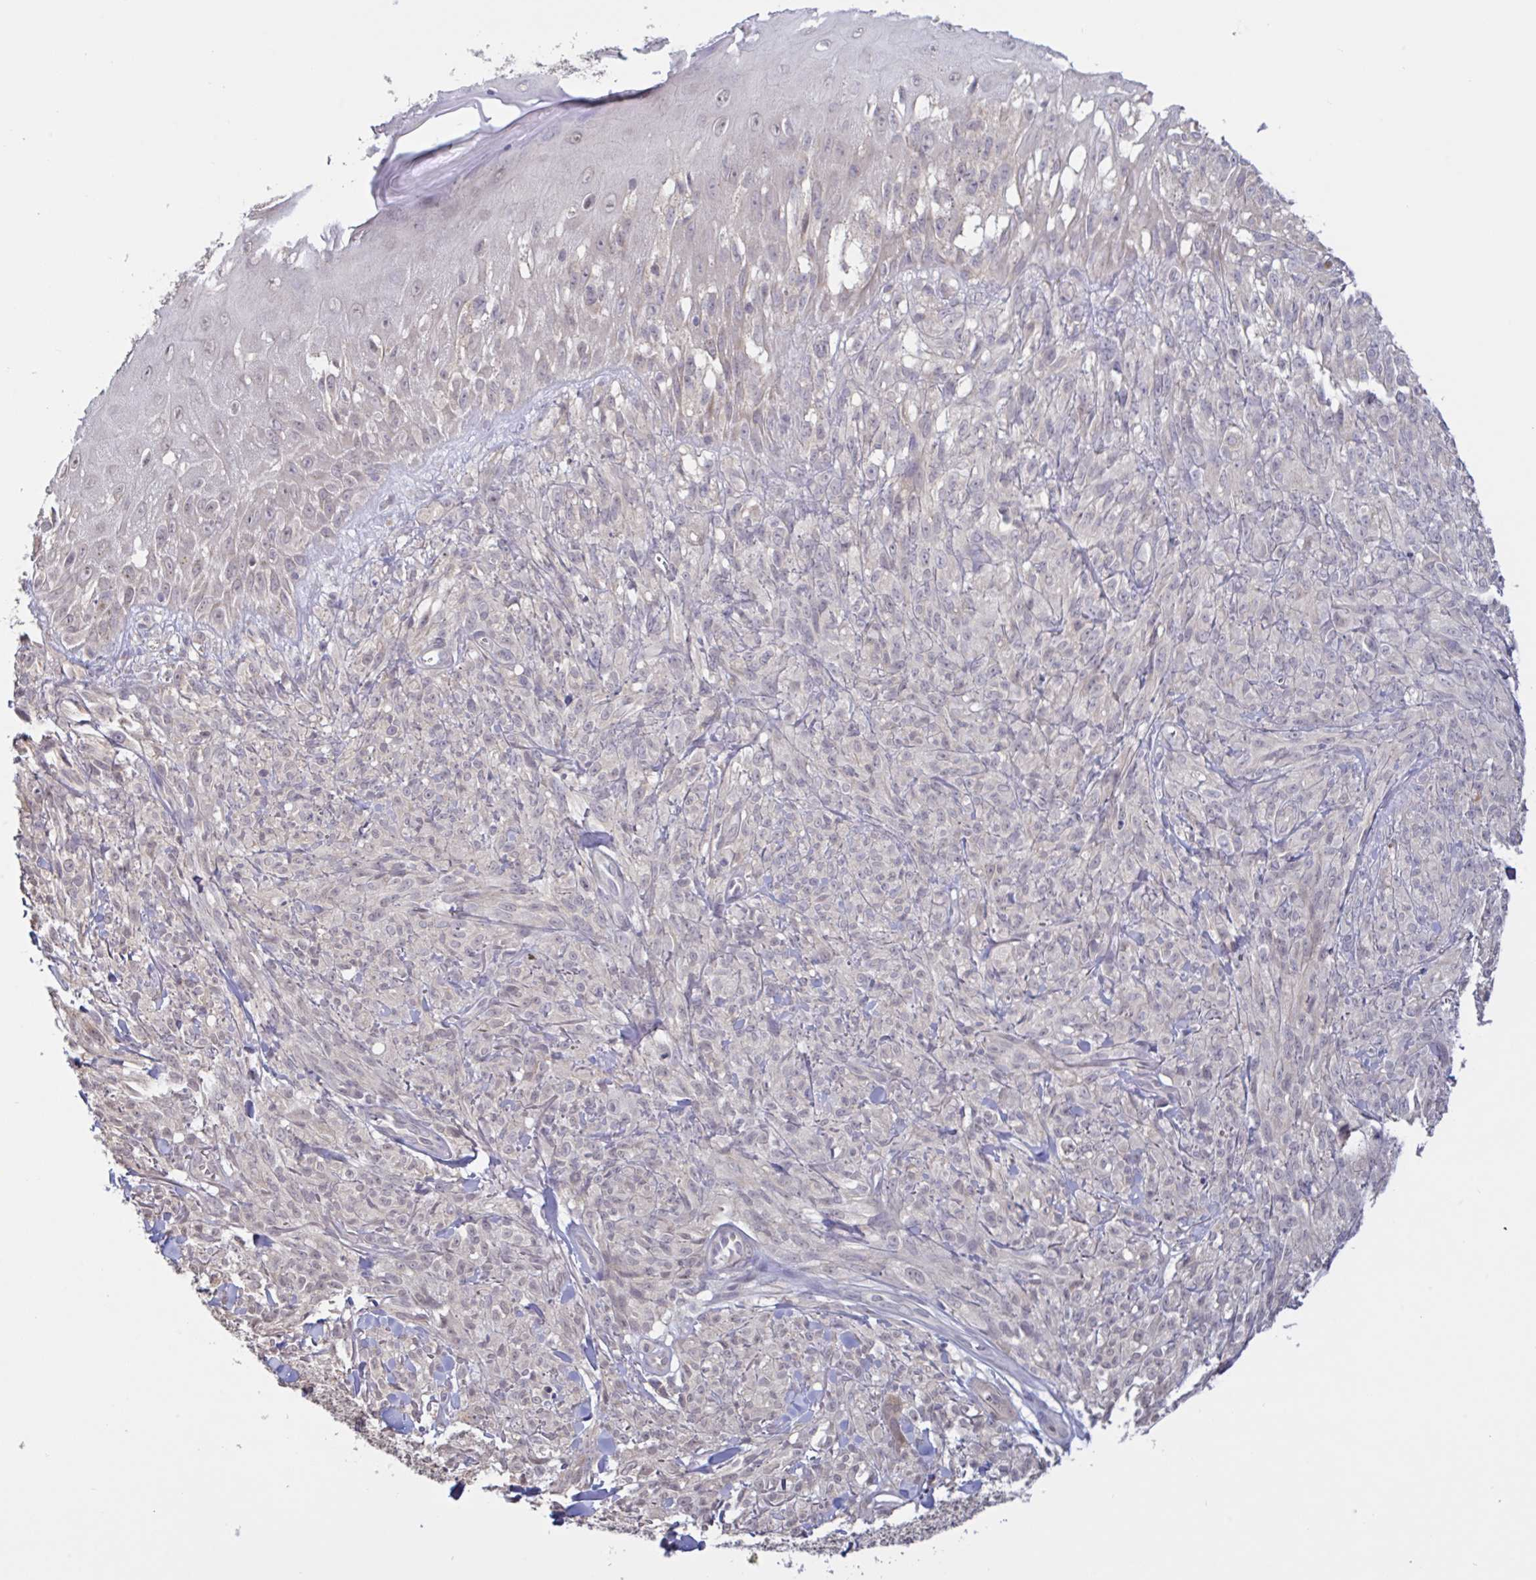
{"staining": {"intensity": "weak", "quantity": "25%-75%", "location": "nuclear"}, "tissue": "melanoma", "cell_type": "Tumor cells", "image_type": "cancer", "snomed": [{"axis": "morphology", "description": "Malignant melanoma, NOS"}, {"axis": "topography", "description": "Skin of upper arm"}], "caption": "Immunohistochemical staining of melanoma displays low levels of weak nuclear expression in about 25%-75% of tumor cells. The staining was performed using DAB (3,3'-diaminobenzidine) to visualize the protein expression in brown, while the nuclei were stained in blue with hematoxylin (Magnification: 20x).", "gene": "HYPK", "patient": {"sex": "female", "age": 65}}